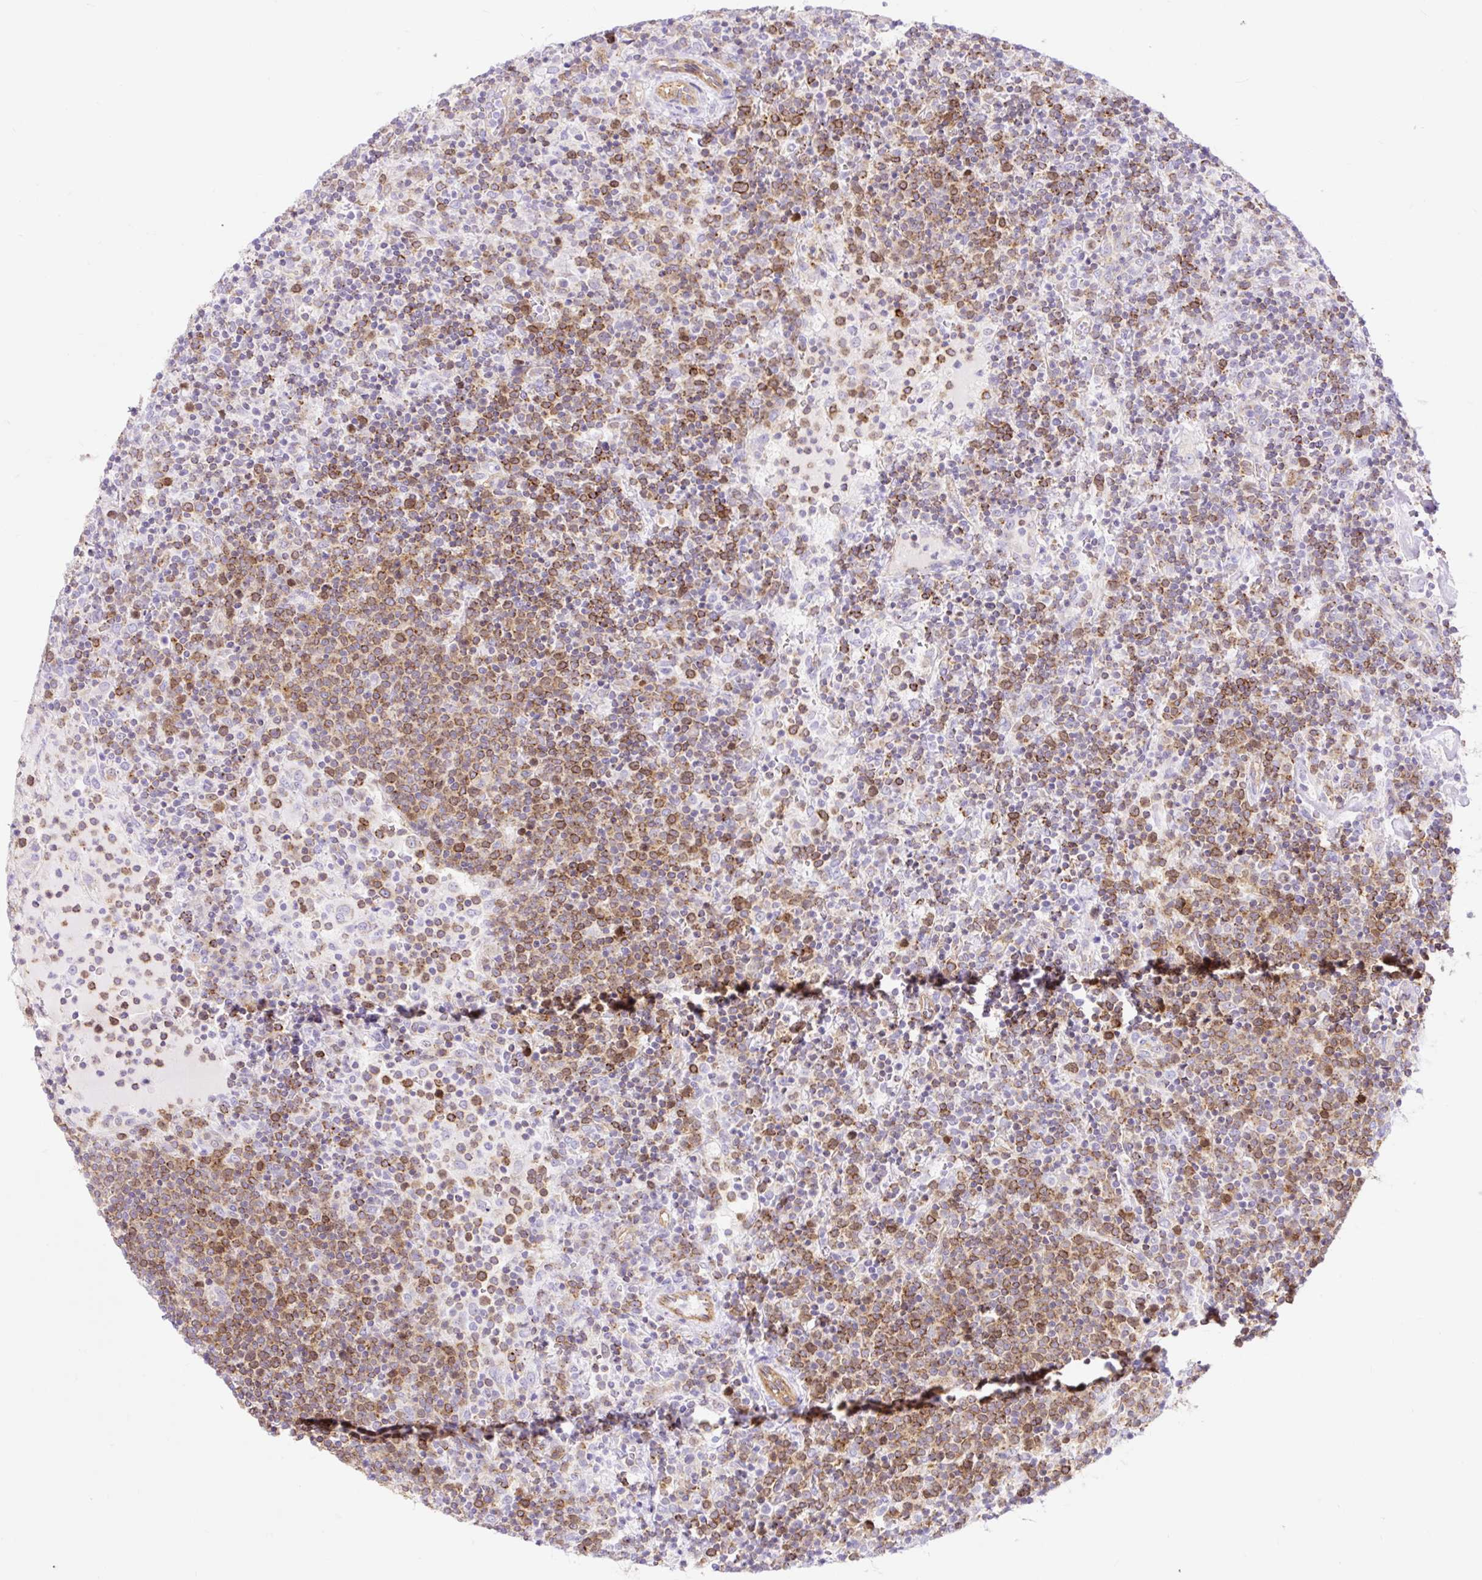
{"staining": {"intensity": "strong", "quantity": "25%-75%", "location": "cytoplasmic/membranous"}, "tissue": "lymphoma", "cell_type": "Tumor cells", "image_type": "cancer", "snomed": [{"axis": "morphology", "description": "Malignant lymphoma, non-Hodgkin's type, High grade"}, {"axis": "topography", "description": "Lymph node"}], "caption": "A micrograph of human high-grade malignant lymphoma, non-Hodgkin's type stained for a protein reveals strong cytoplasmic/membranous brown staining in tumor cells.", "gene": "HIP1R", "patient": {"sex": "male", "age": 61}}